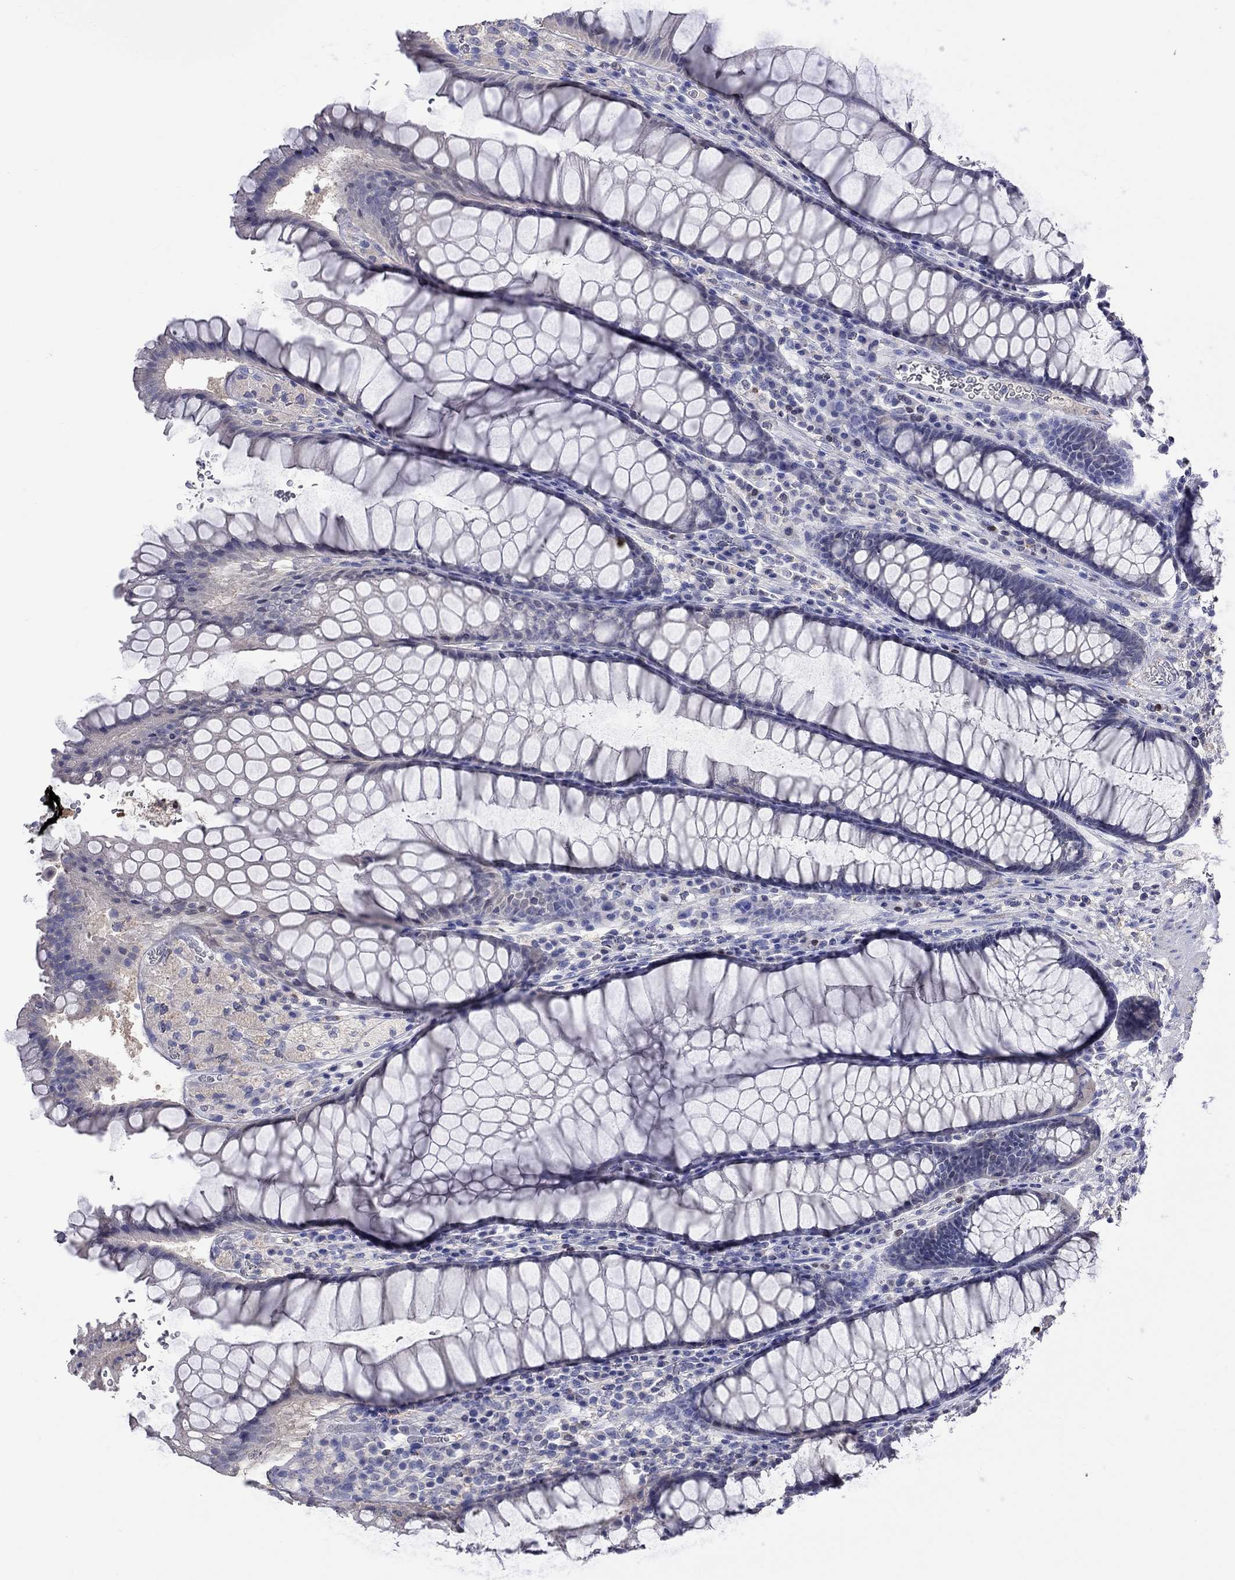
{"staining": {"intensity": "negative", "quantity": "none", "location": "none"}, "tissue": "rectum", "cell_type": "Glandular cells", "image_type": "normal", "snomed": [{"axis": "morphology", "description": "Normal tissue, NOS"}, {"axis": "topography", "description": "Rectum"}], "caption": "Glandular cells show no significant protein positivity in normal rectum.", "gene": "LRFN4", "patient": {"sex": "female", "age": 68}}